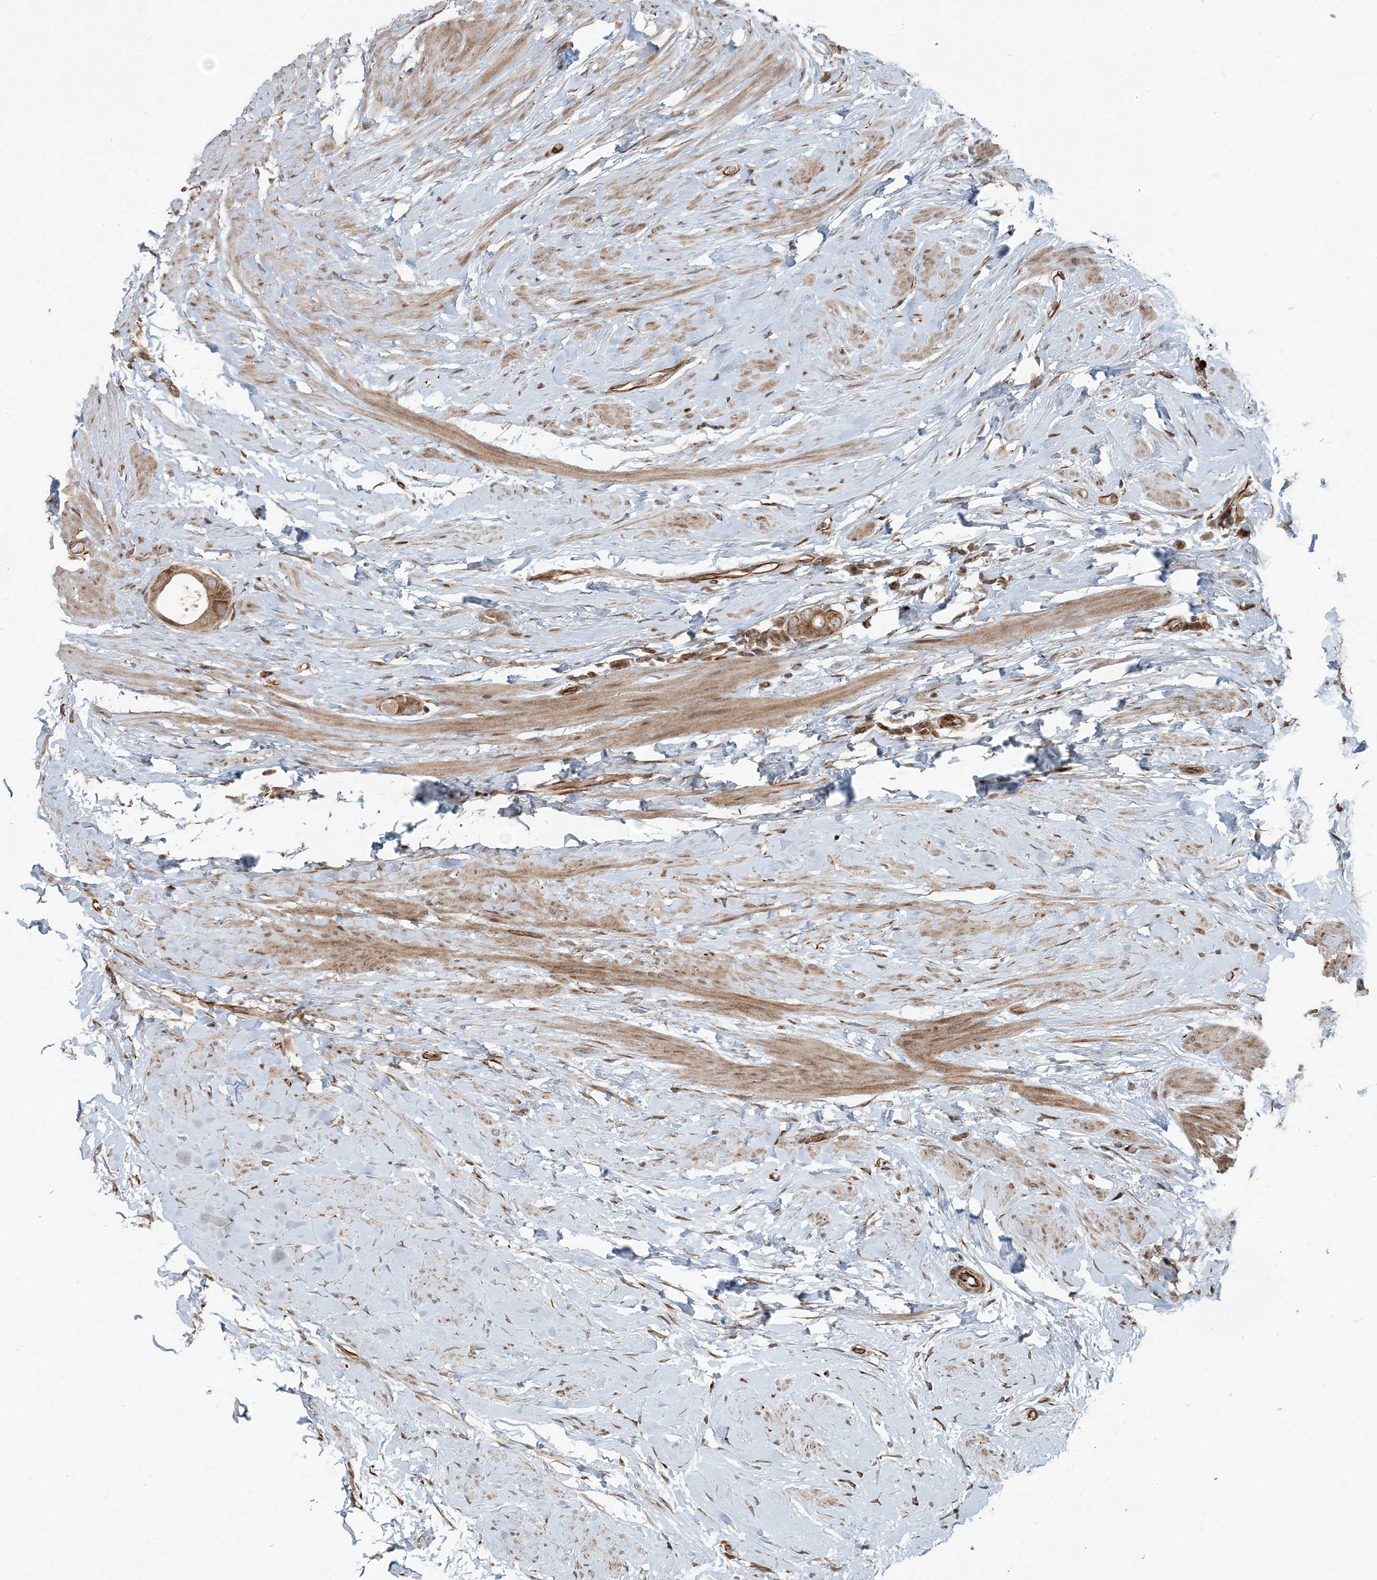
{"staining": {"intensity": "moderate", "quantity": ">75%", "location": "cytoplasmic/membranous"}, "tissue": "colorectal cancer", "cell_type": "Tumor cells", "image_type": "cancer", "snomed": [{"axis": "morphology", "description": "Adenocarcinoma, NOS"}, {"axis": "topography", "description": "Rectum"}], "caption": "Brown immunohistochemical staining in human colorectal cancer (adenocarcinoma) reveals moderate cytoplasmic/membranous staining in approximately >75% of tumor cells.", "gene": "EDEM2", "patient": {"sex": "male", "age": 51}}